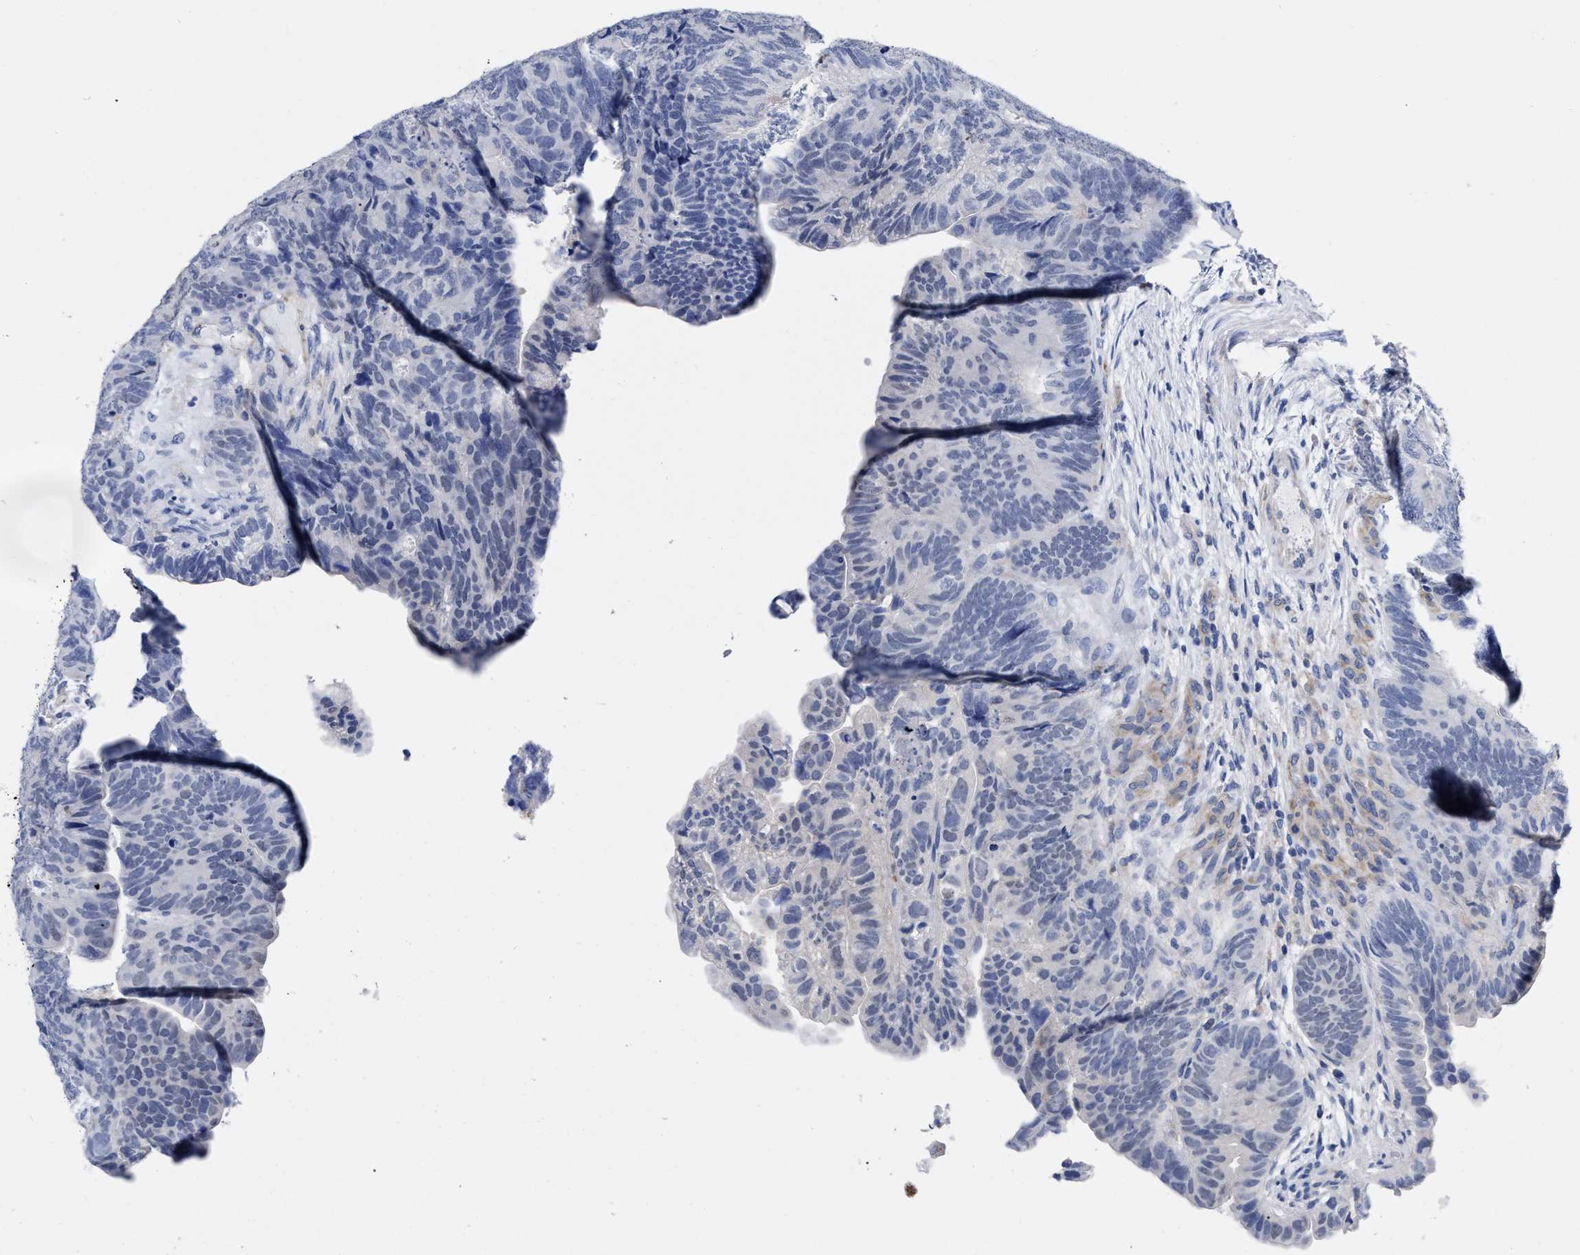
{"staining": {"intensity": "negative", "quantity": "none", "location": "none"}, "tissue": "colorectal cancer", "cell_type": "Tumor cells", "image_type": "cancer", "snomed": [{"axis": "morphology", "description": "Adenocarcinoma, NOS"}, {"axis": "topography", "description": "Colon"}], "caption": "Immunohistochemical staining of colorectal cancer exhibits no significant expression in tumor cells.", "gene": "IRAG2", "patient": {"sex": "female", "age": 67}}